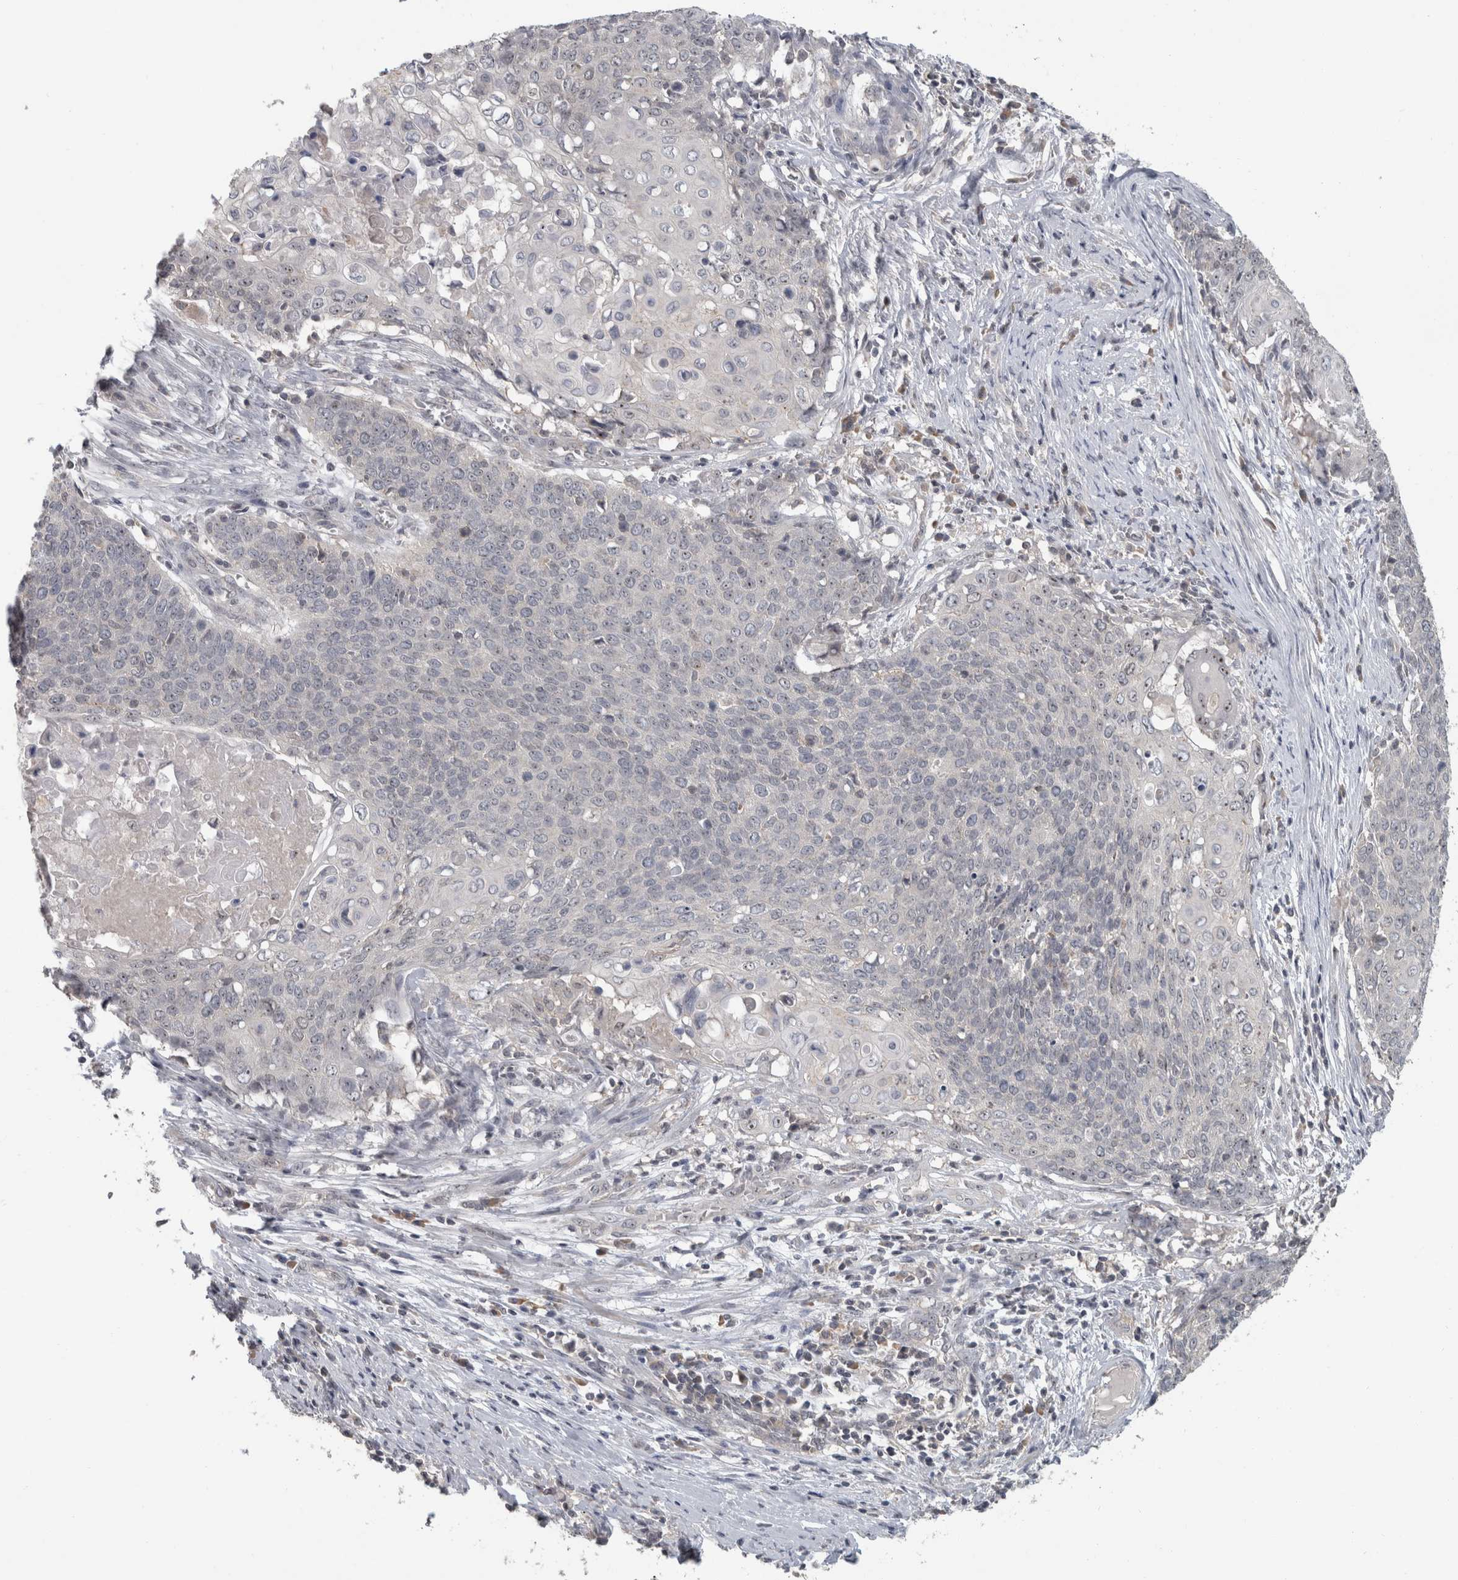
{"staining": {"intensity": "negative", "quantity": "none", "location": "none"}, "tissue": "cervical cancer", "cell_type": "Tumor cells", "image_type": "cancer", "snomed": [{"axis": "morphology", "description": "Squamous cell carcinoma, NOS"}, {"axis": "topography", "description": "Cervix"}], "caption": "High magnification brightfield microscopy of squamous cell carcinoma (cervical) stained with DAB (brown) and counterstained with hematoxylin (blue): tumor cells show no significant expression.", "gene": "RBM28", "patient": {"sex": "female", "age": 39}}